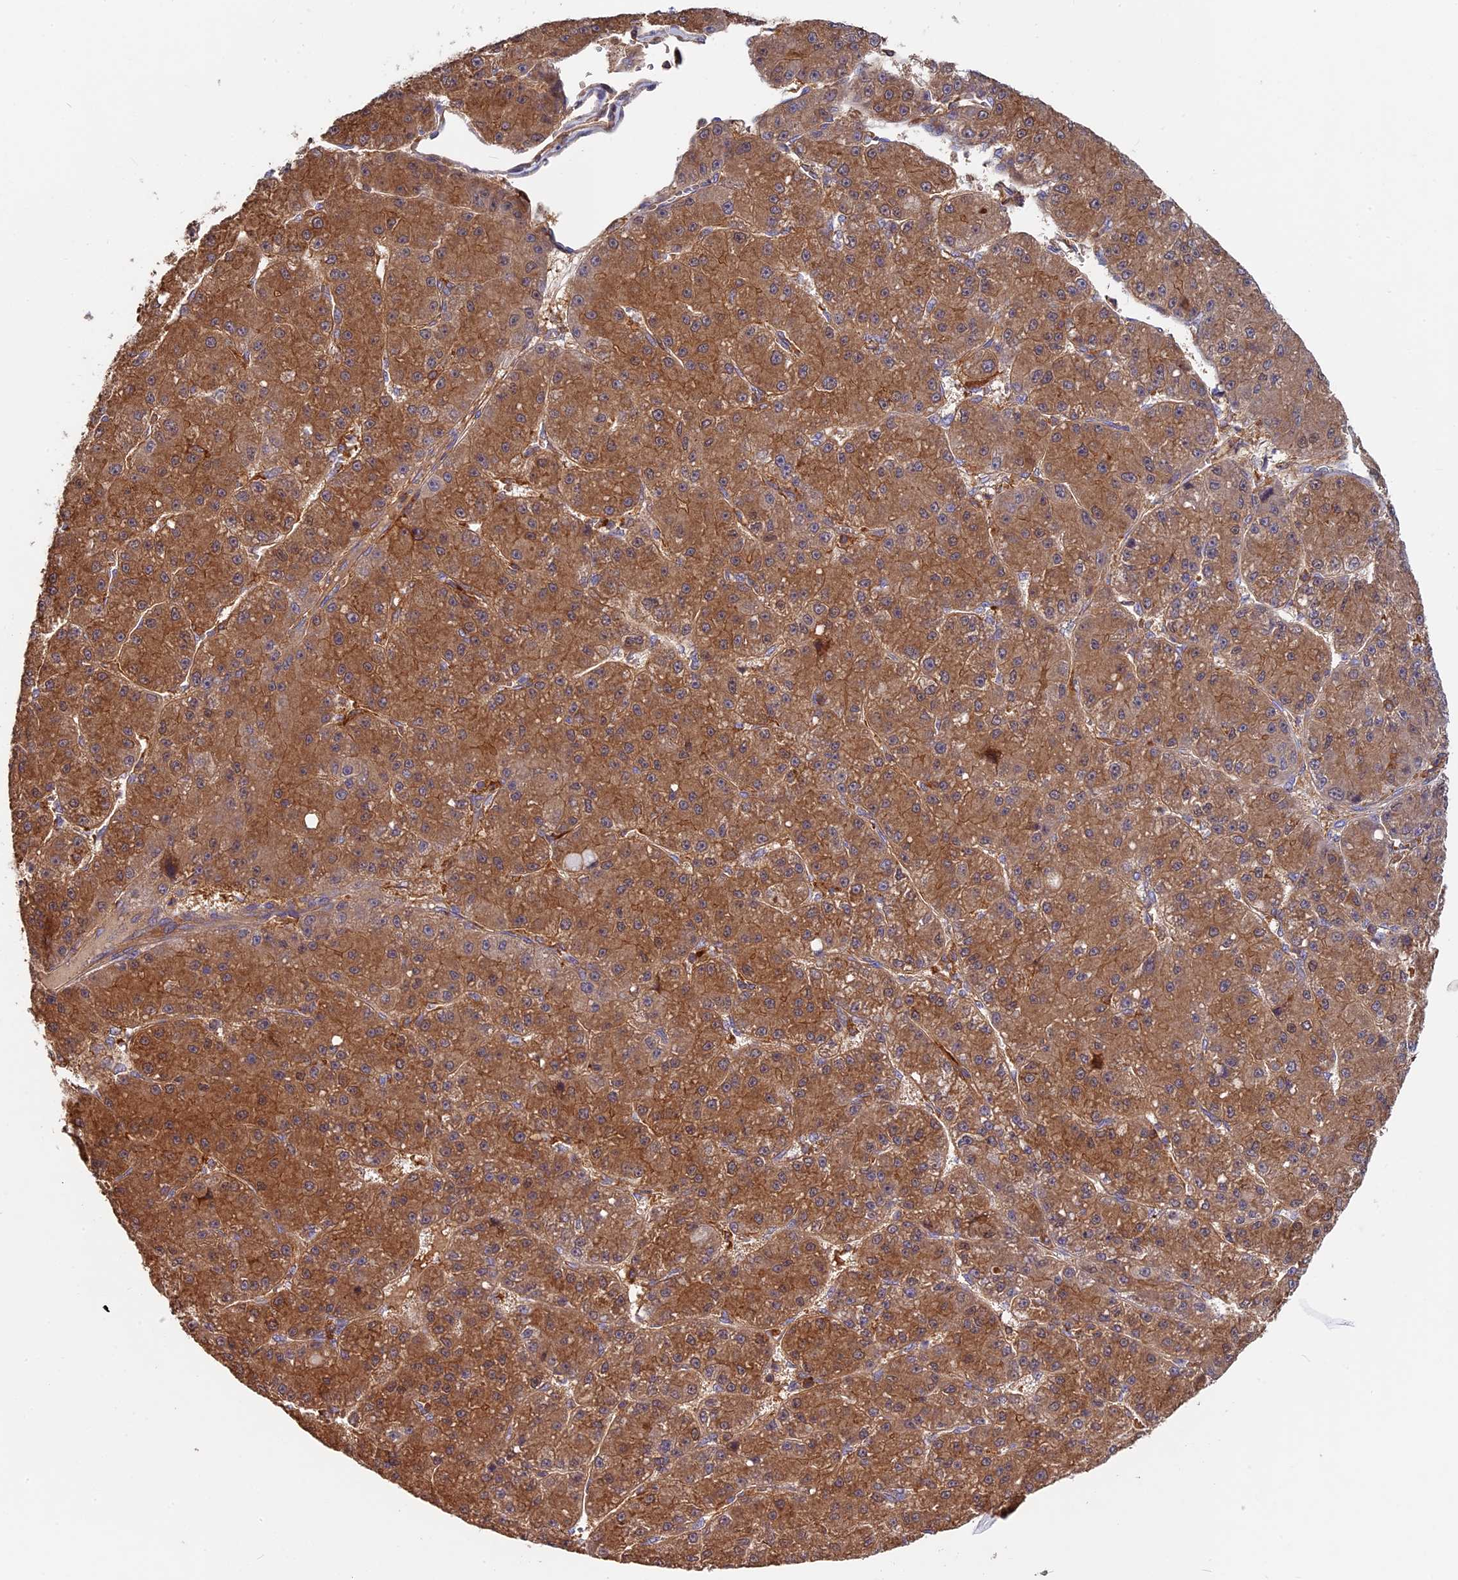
{"staining": {"intensity": "strong", "quantity": ">75%", "location": "cytoplasmic/membranous"}, "tissue": "liver cancer", "cell_type": "Tumor cells", "image_type": "cancer", "snomed": [{"axis": "morphology", "description": "Carcinoma, Hepatocellular, NOS"}, {"axis": "topography", "description": "Liver"}], "caption": "Immunohistochemical staining of human hepatocellular carcinoma (liver) displays strong cytoplasmic/membranous protein expression in approximately >75% of tumor cells. Using DAB (3,3'-diaminobenzidine) (brown) and hematoxylin (blue) stains, captured at high magnification using brightfield microscopy.", "gene": "MYO9B", "patient": {"sex": "male", "age": 67}}